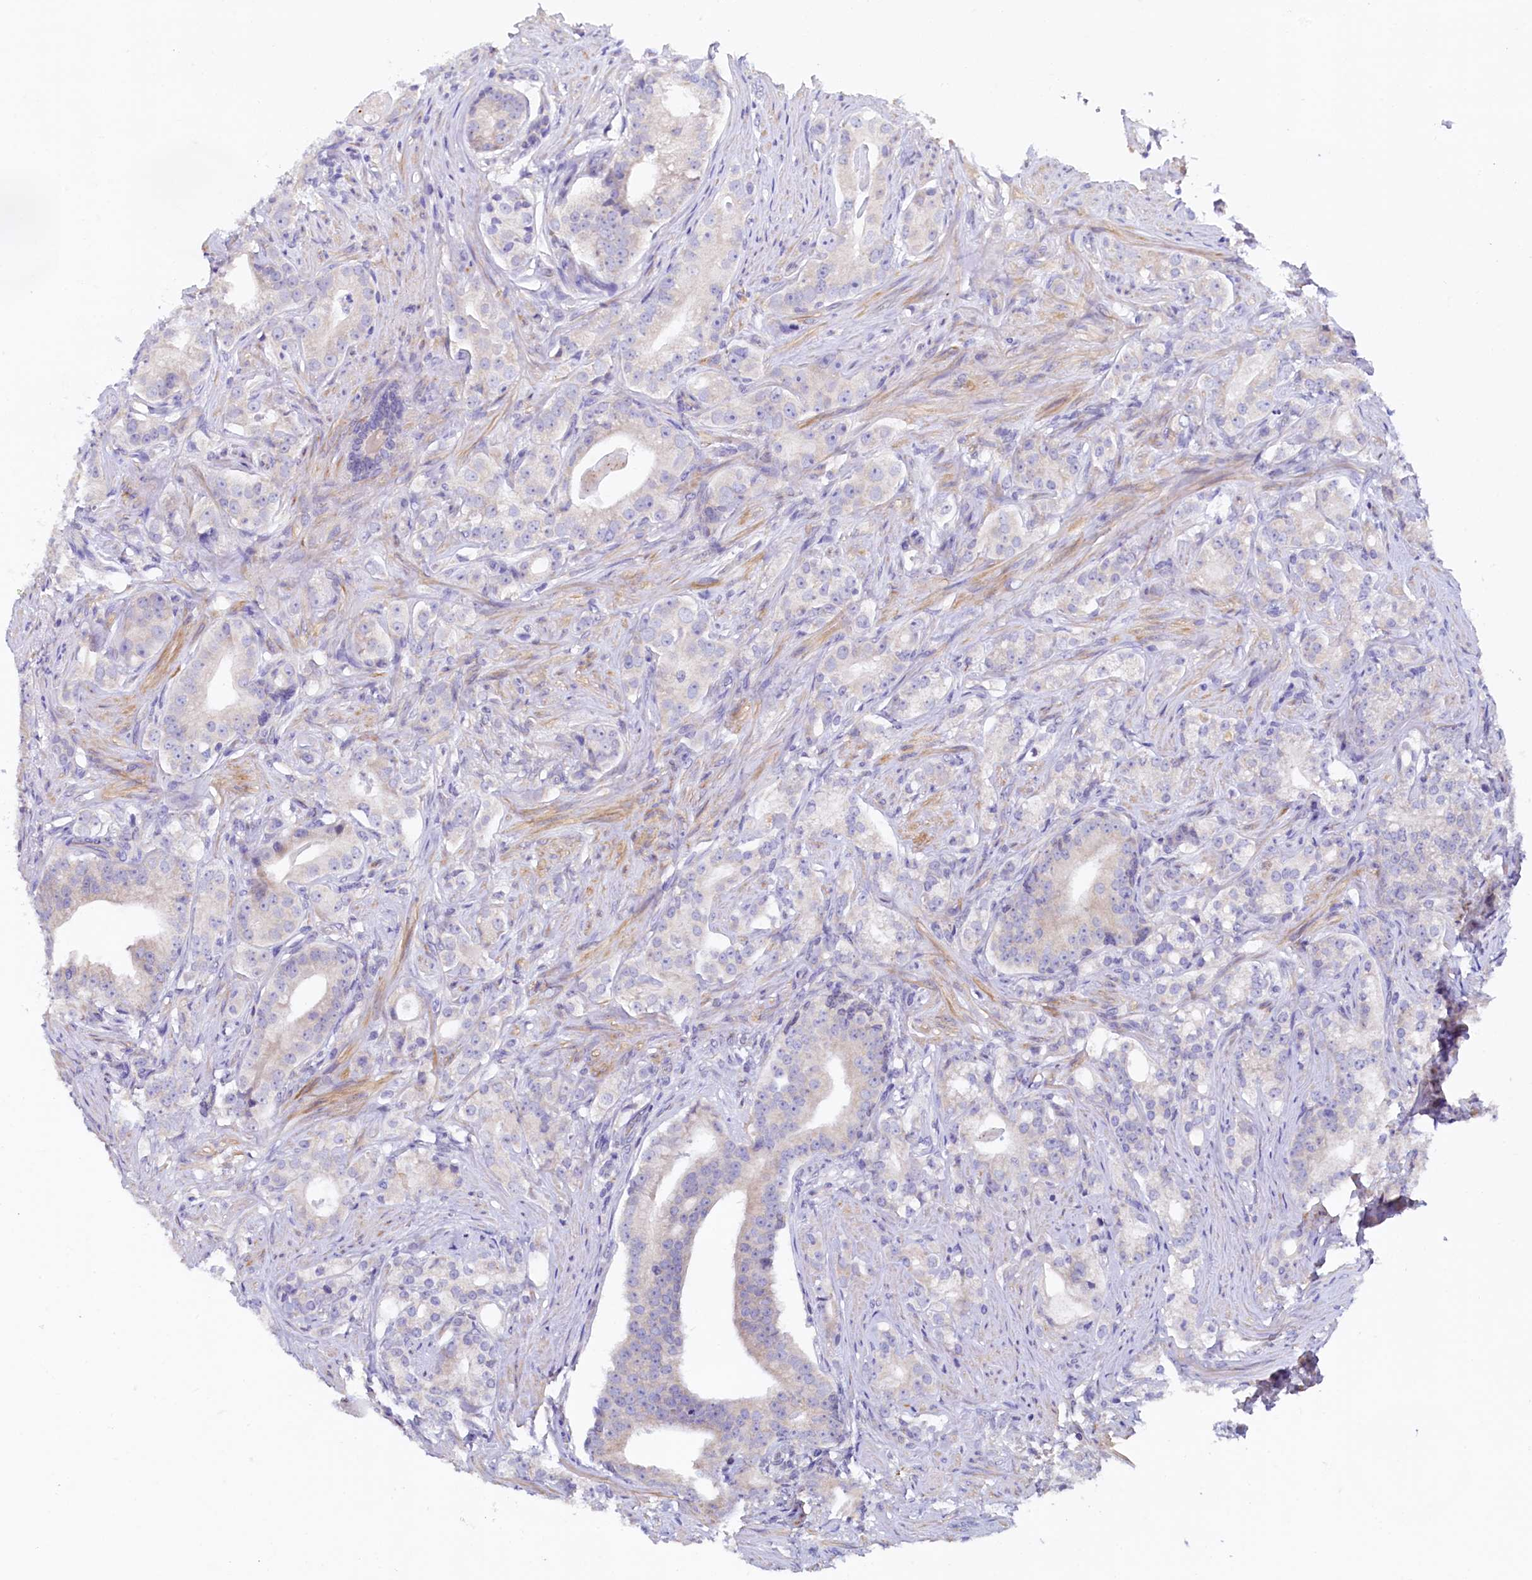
{"staining": {"intensity": "weak", "quantity": "<25%", "location": "cytoplasmic/membranous"}, "tissue": "prostate cancer", "cell_type": "Tumor cells", "image_type": "cancer", "snomed": [{"axis": "morphology", "description": "Adenocarcinoma, Low grade"}, {"axis": "topography", "description": "Prostate"}], "caption": "A photomicrograph of human prostate cancer is negative for staining in tumor cells.", "gene": "DTD1", "patient": {"sex": "male", "age": 71}}